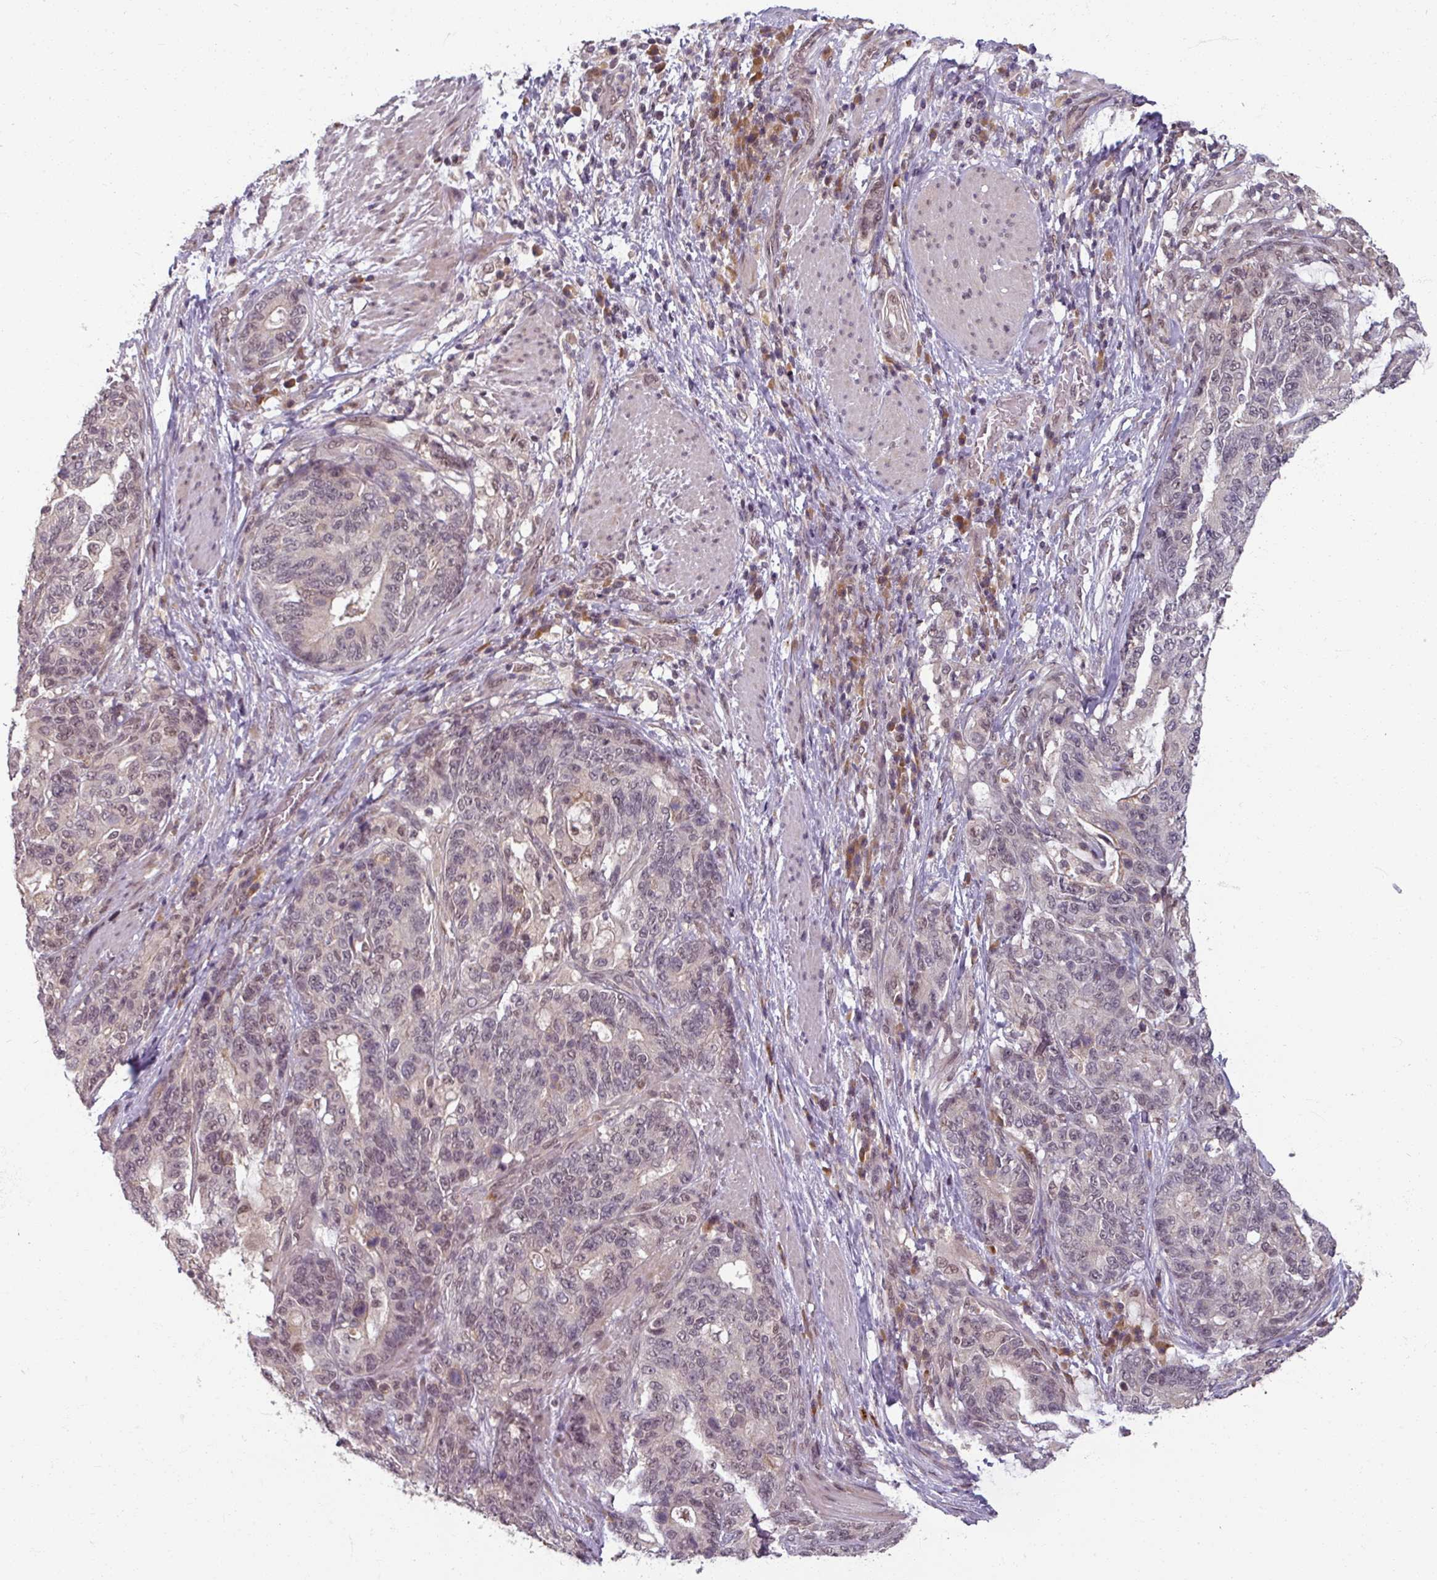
{"staining": {"intensity": "weak", "quantity": "<25%", "location": "nuclear"}, "tissue": "stomach cancer", "cell_type": "Tumor cells", "image_type": "cancer", "snomed": [{"axis": "morphology", "description": "Normal tissue, NOS"}, {"axis": "morphology", "description": "Adenocarcinoma, NOS"}, {"axis": "topography", "description": "Stomach"}], "caption": "Immunohistochemistry (IHC) image of neoplastic tissue: human stomach adenocarcinoma stained with DAB demonstrates no significant protein expression in tumor cells.", "gene": "POLR2G", "patient": {"sex": "female", "age": 64}}